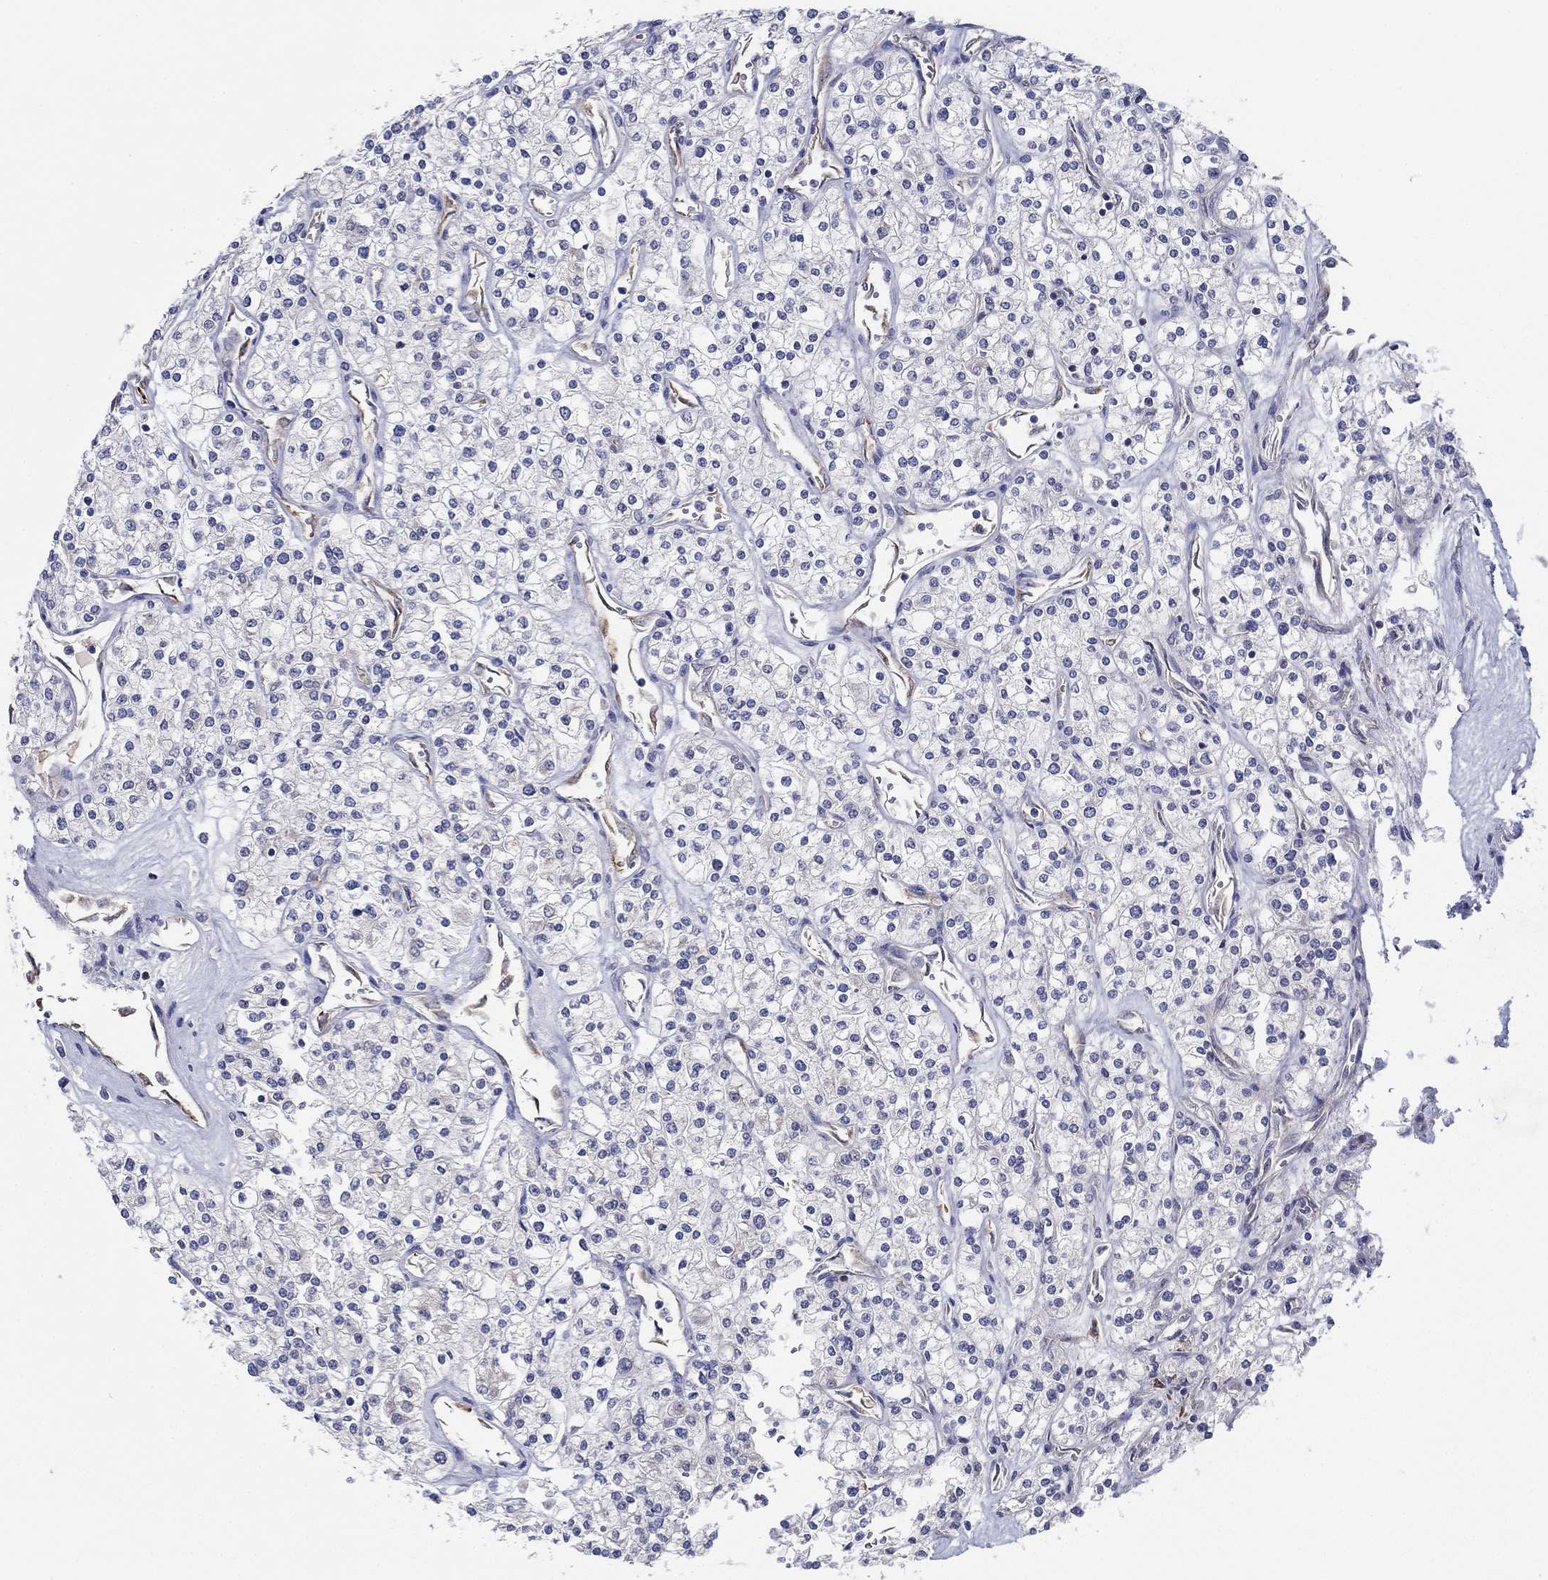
{"staining": {"intensity": "negative", "quantity": "none", "location": "none"}, "tissue": "renal cancer", "cell_type": "Tumor cells", "image_type": "cancer", "snomed": [{"axis": "morphology", "description": "Adenocarcinoma, NOS"}, {"axis": "topography", "description": "Kidney"}], "caption": "This is a image of immunohistochemistry staining of renal adenocarcinoma, which shows no expression in tumor cells. (Immunohistochemistry (ihc), brightfield microscopy, high magnification).", "gene": "ERMP1", "patient": {"sex": "male", "age": 80}}